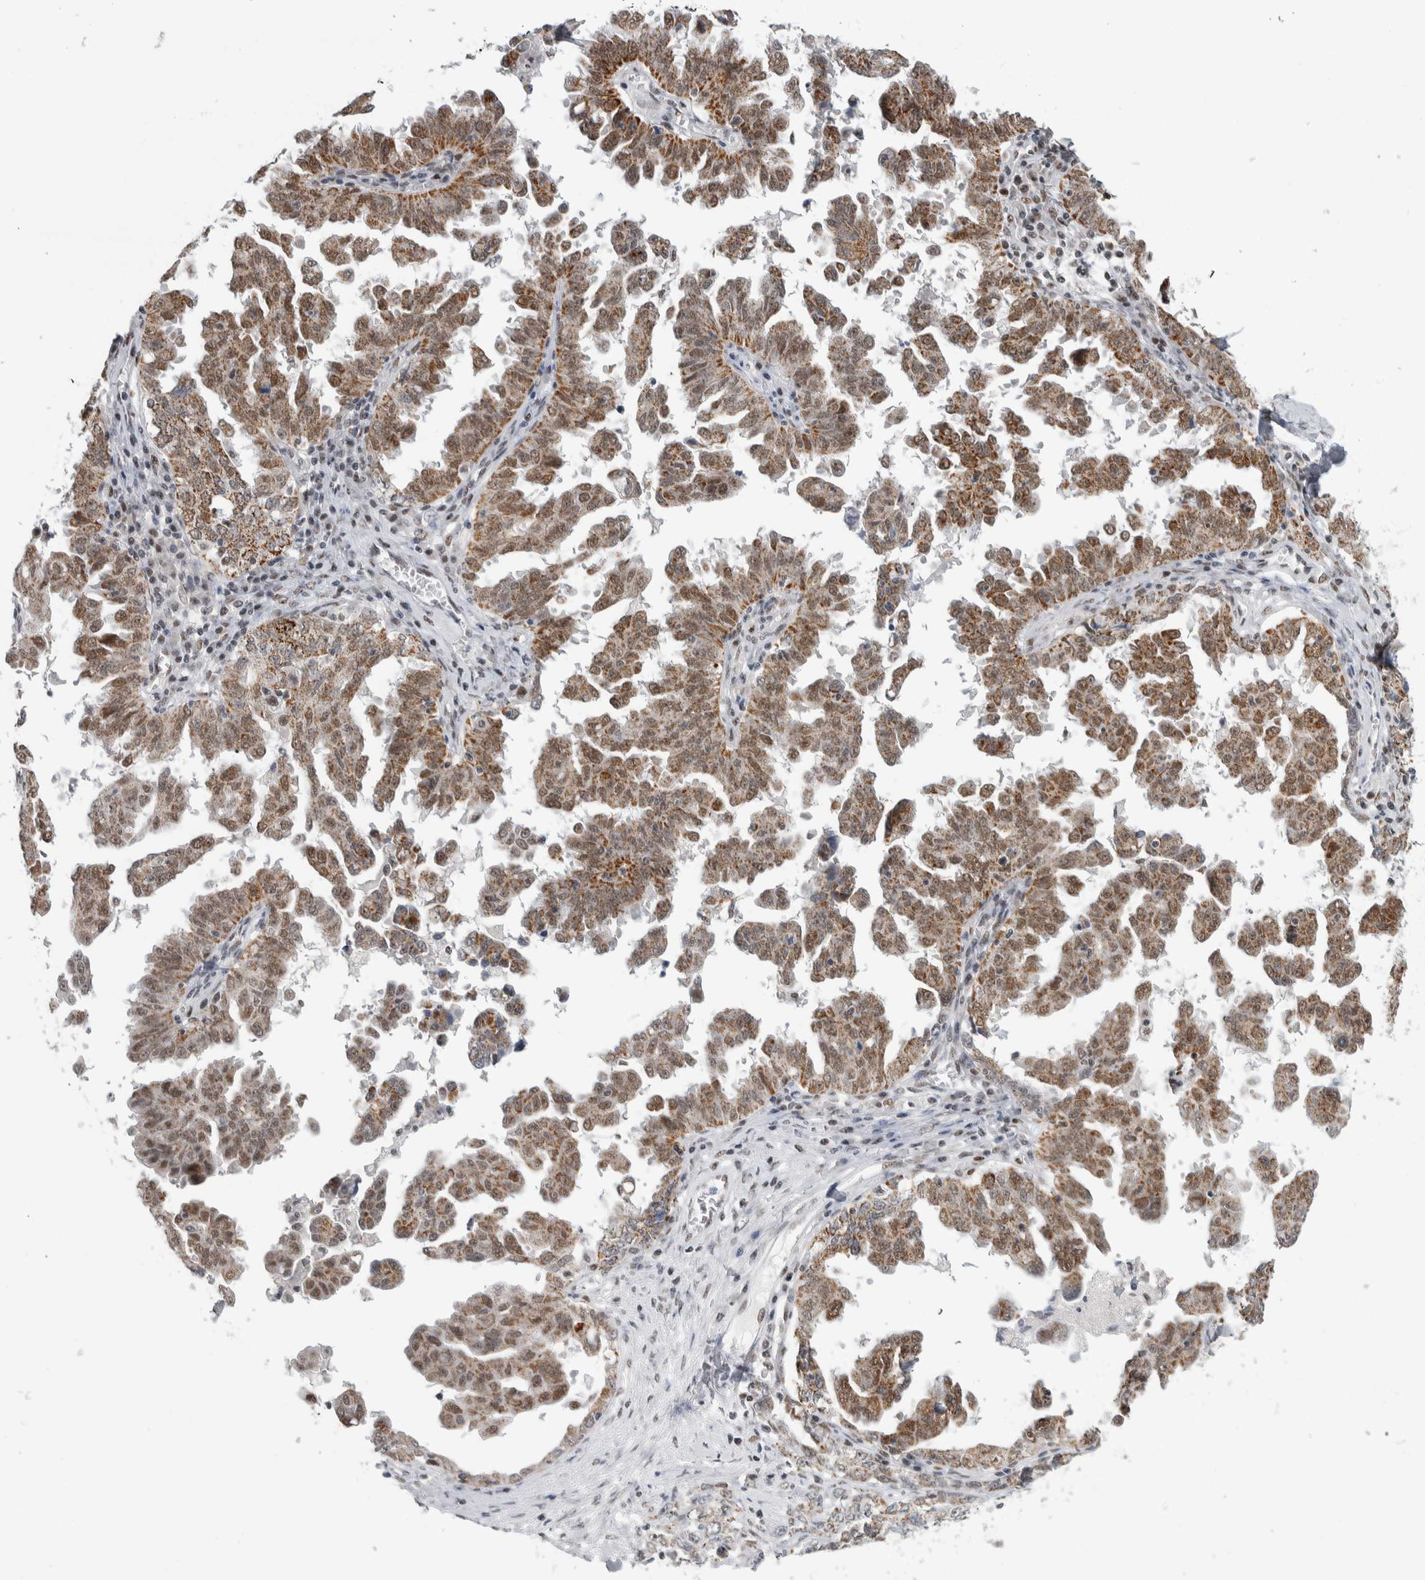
{"staining": {"intensity": "moderate", "quantity": ">75%", "location": "cytoplasmic/membranous"}, "tissue": "ovarian cancer", "cell_type": "Tumor cells", "image_type": "cancer", "snomed": [{"axis": "morphology", "description": "Carcinoma, endometroid"}, {"axis": "topography", "description": "Ovary"}], "caption": "Approximately >75% of tumor cells in ovarian cancer exhibit moderate cytoplasmic/membranous protein staining as visualized by brown immunohistochemical staining.", "gene": "HEXIM2", "patient": {"sex": "female", "age": 62}}